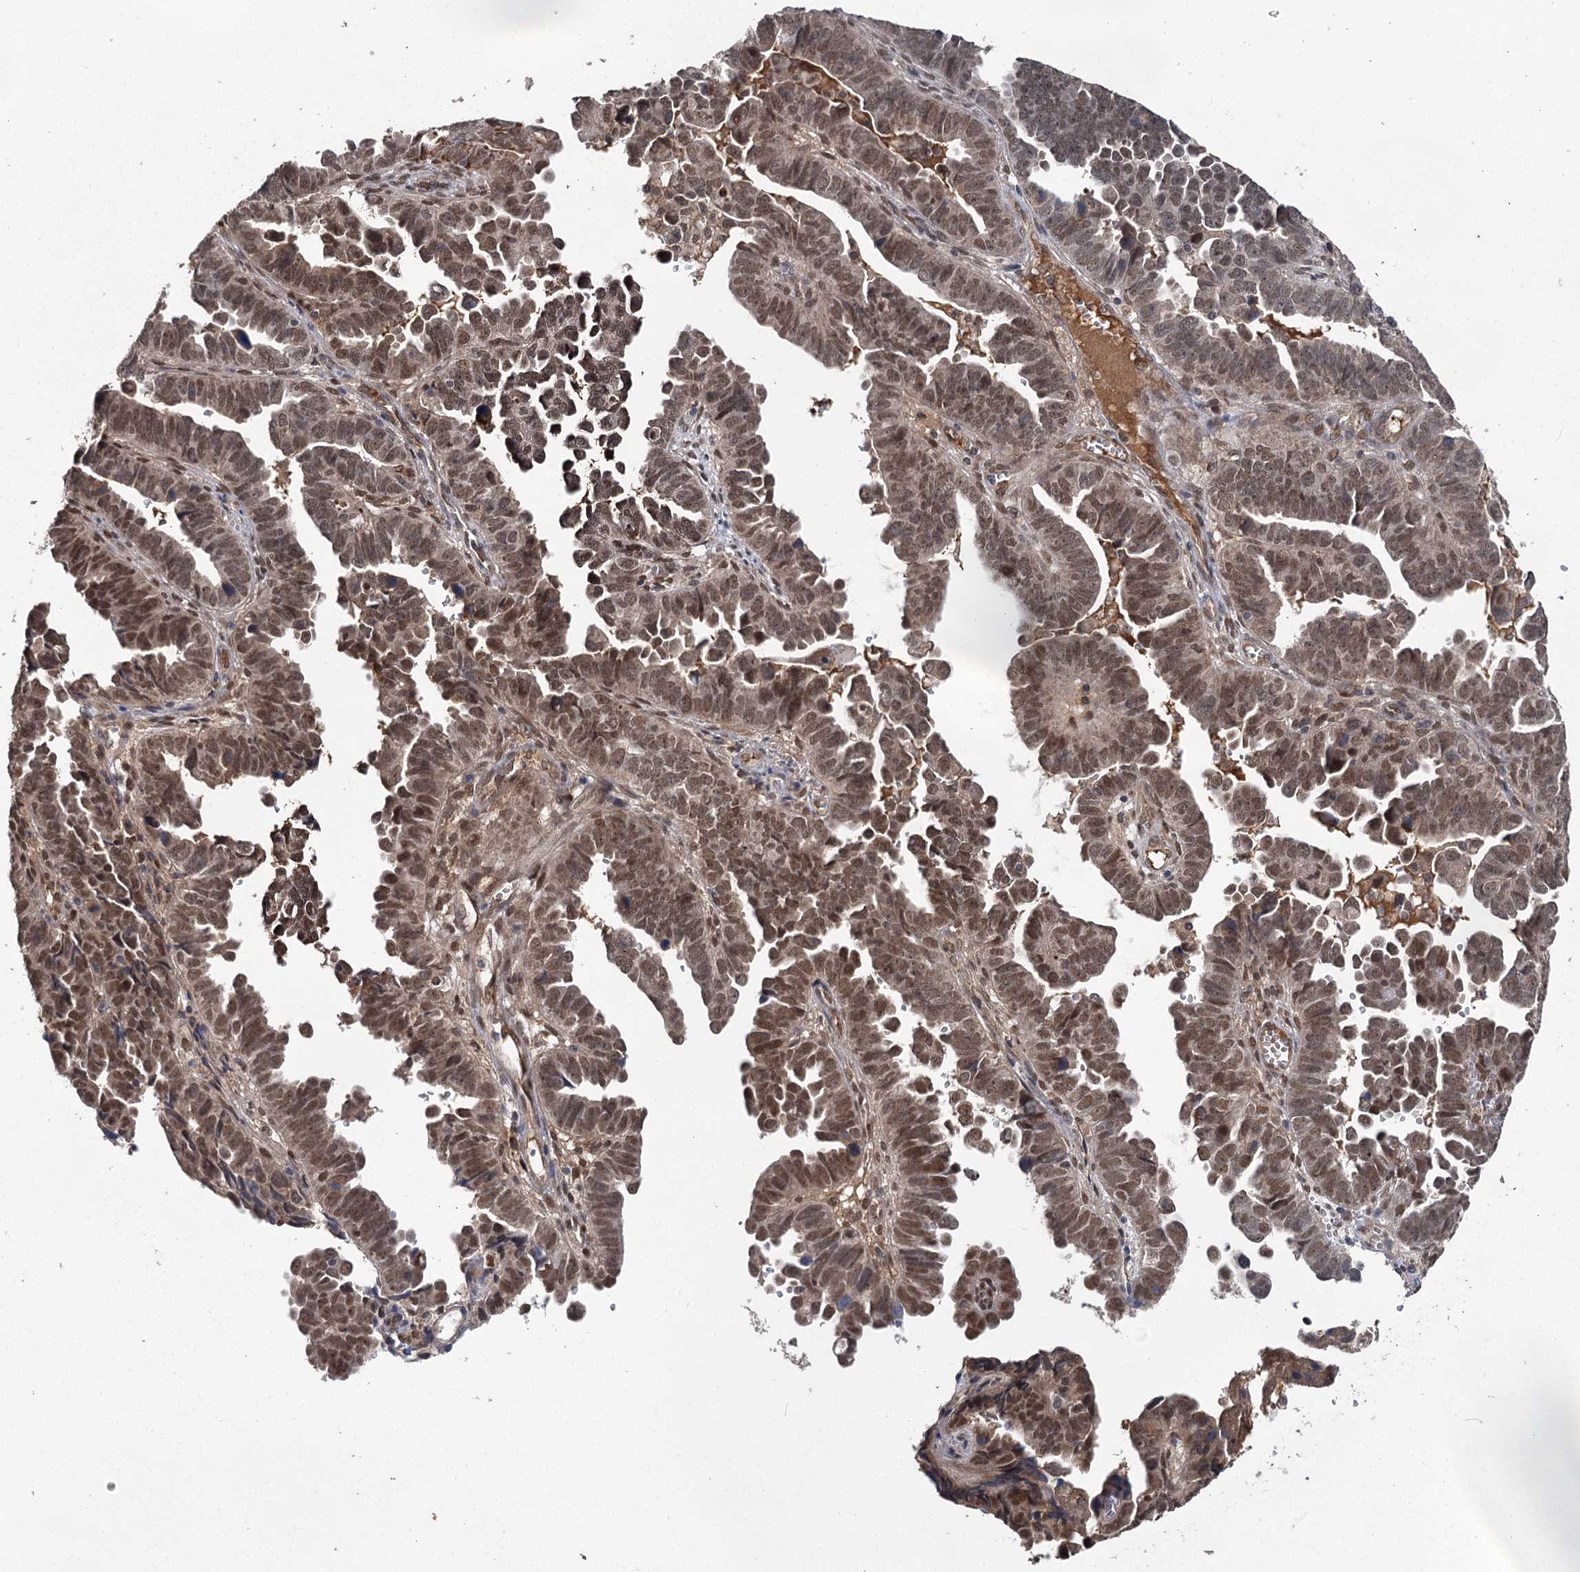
{"staining": {"intensity": "moderate", "quantity": ">75%", "location": "nuclear"}, "tissue": "endometrial cancer", "cell_type": "Tumor cells", "image_type": "cancer", "snomed": [{"axis": "morphology", "description": "Adenocarcinoma, NOS"}, {"axis": "topography", "description": "Endometrium"}], "caption": "Endometrial cancer stained with a protein marker reveals moderate staining in tumor cells.", "gene": "MYG1", "patient": {"sex": "female", "age": 75}}